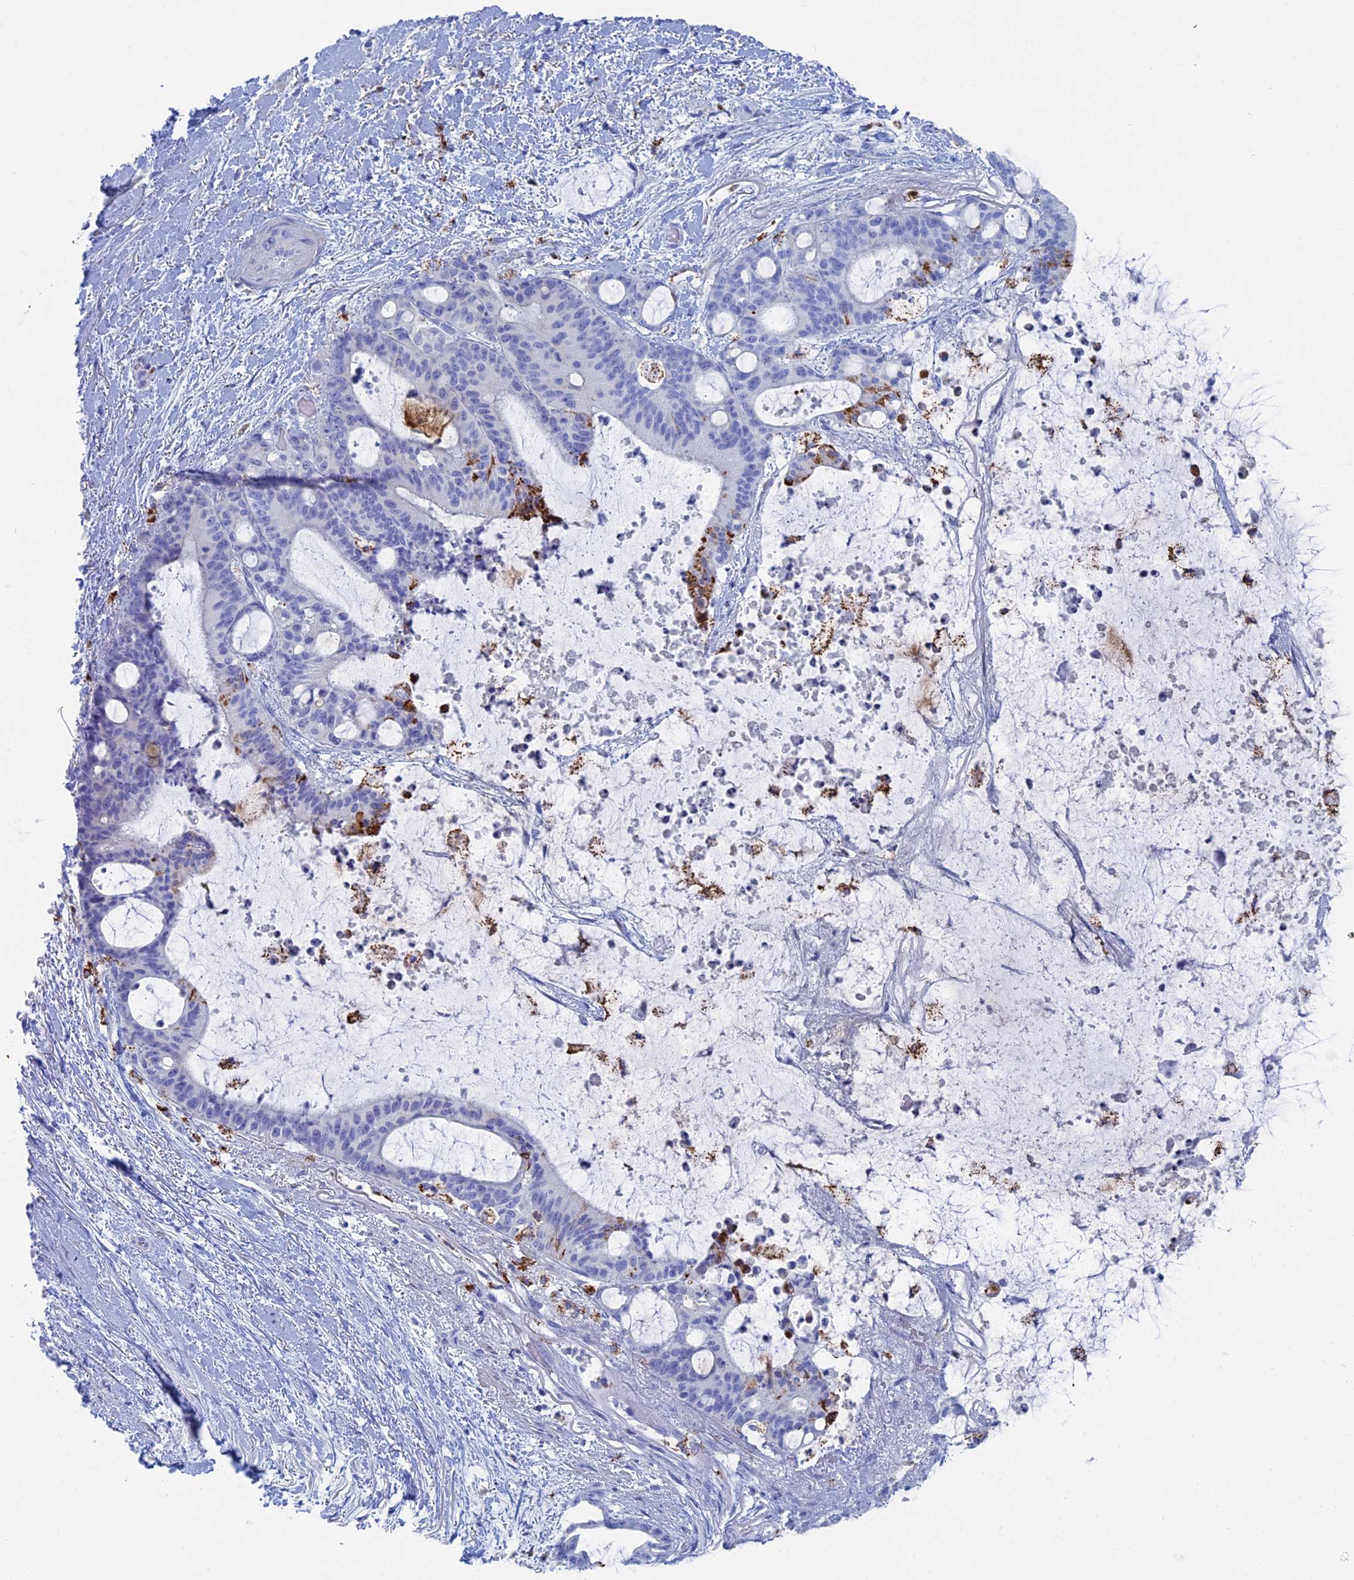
{"staining": {"intensity": "negative", "quantity": "none", "location": "none"}, "tissue": "liver cancer", "cell_type": "Tumor cells", "image_type": "cancer", "snomed": [{"axis": "morphology", "description": "Normal tissue, NOS"}, {"axis": "morphology", "description": "Cholangiocarcinoma"}, {"axis": "topography", "description": "Liver"}, {"axis": "topography", "description": "Peripheral nerve tissue"}], "caption": "IHC photomicrograph of neoplastic tissue: human liver cholangiocarcinoma stained with DAB (3,3'-diaminobenzidine) shows no significant protein staining in tumor cells. Brightfield microscopy of IHC stained with DAB (3,3'-diaminobenzidine) (brown) and hematoxylin (blue), captured at high magnification.", "gene": "ALMS1", "patient": {"sex": "female", "age": 73}}